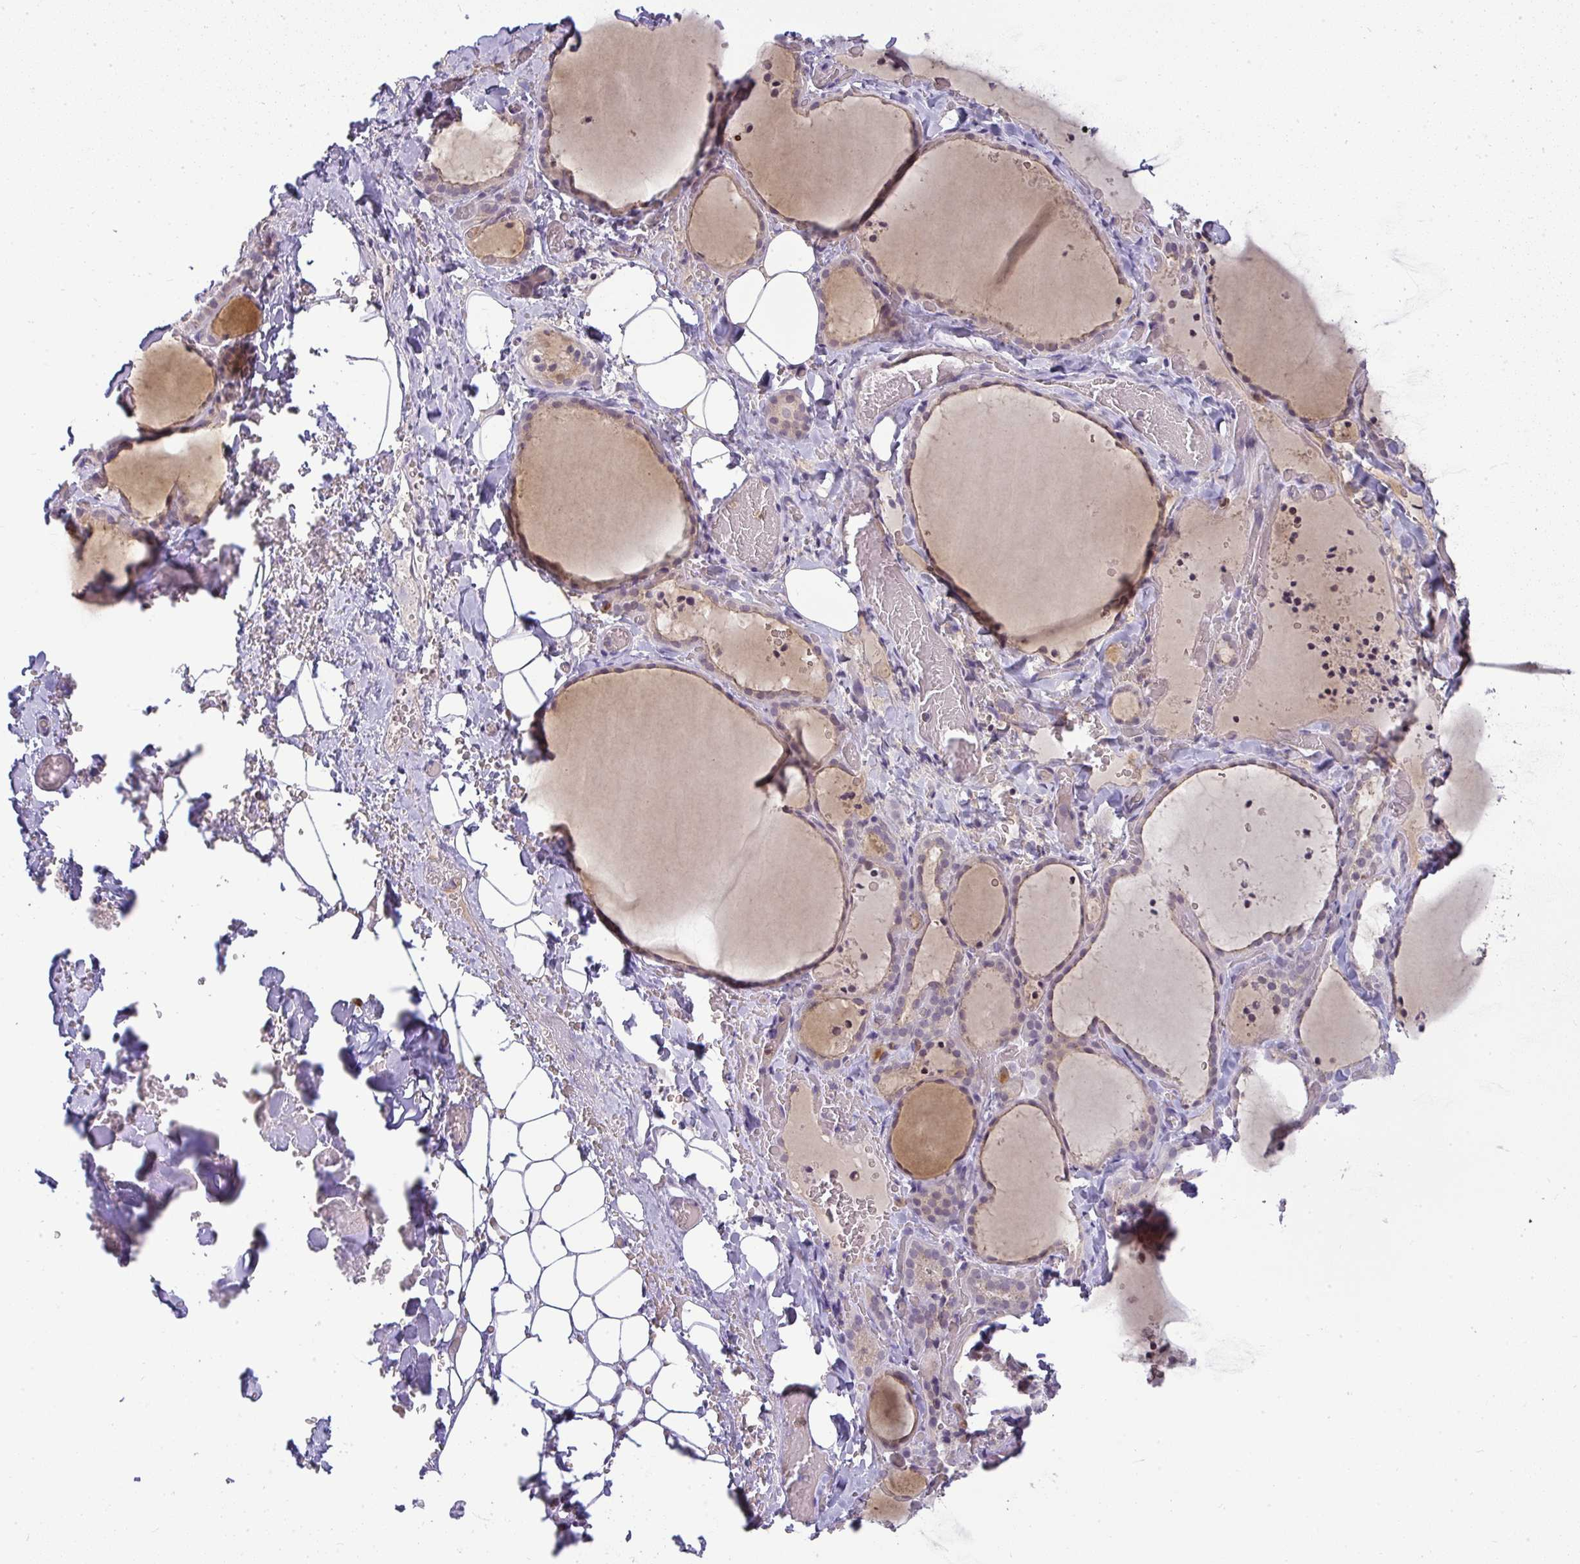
{"staining": {"intensity": "negative", "quantity": "none", "location": "none"}, "tissue": "thyroid gland", "cell_type": "Glandular cells", "image_type": "normal", "snomed": [{"axis": "morphology", "description": "Normal tissue, NOS"}, {"axis": "topography", "description": "Thyroid gland"}], "caption": "Immunohistochemistry (IHC) image of normal human thyroid gland stained for a protein (brown), which demonstrates no staining in glandular cells.", "gene": "DZIP1", "patient": {"sex": "female", "age": 22}}